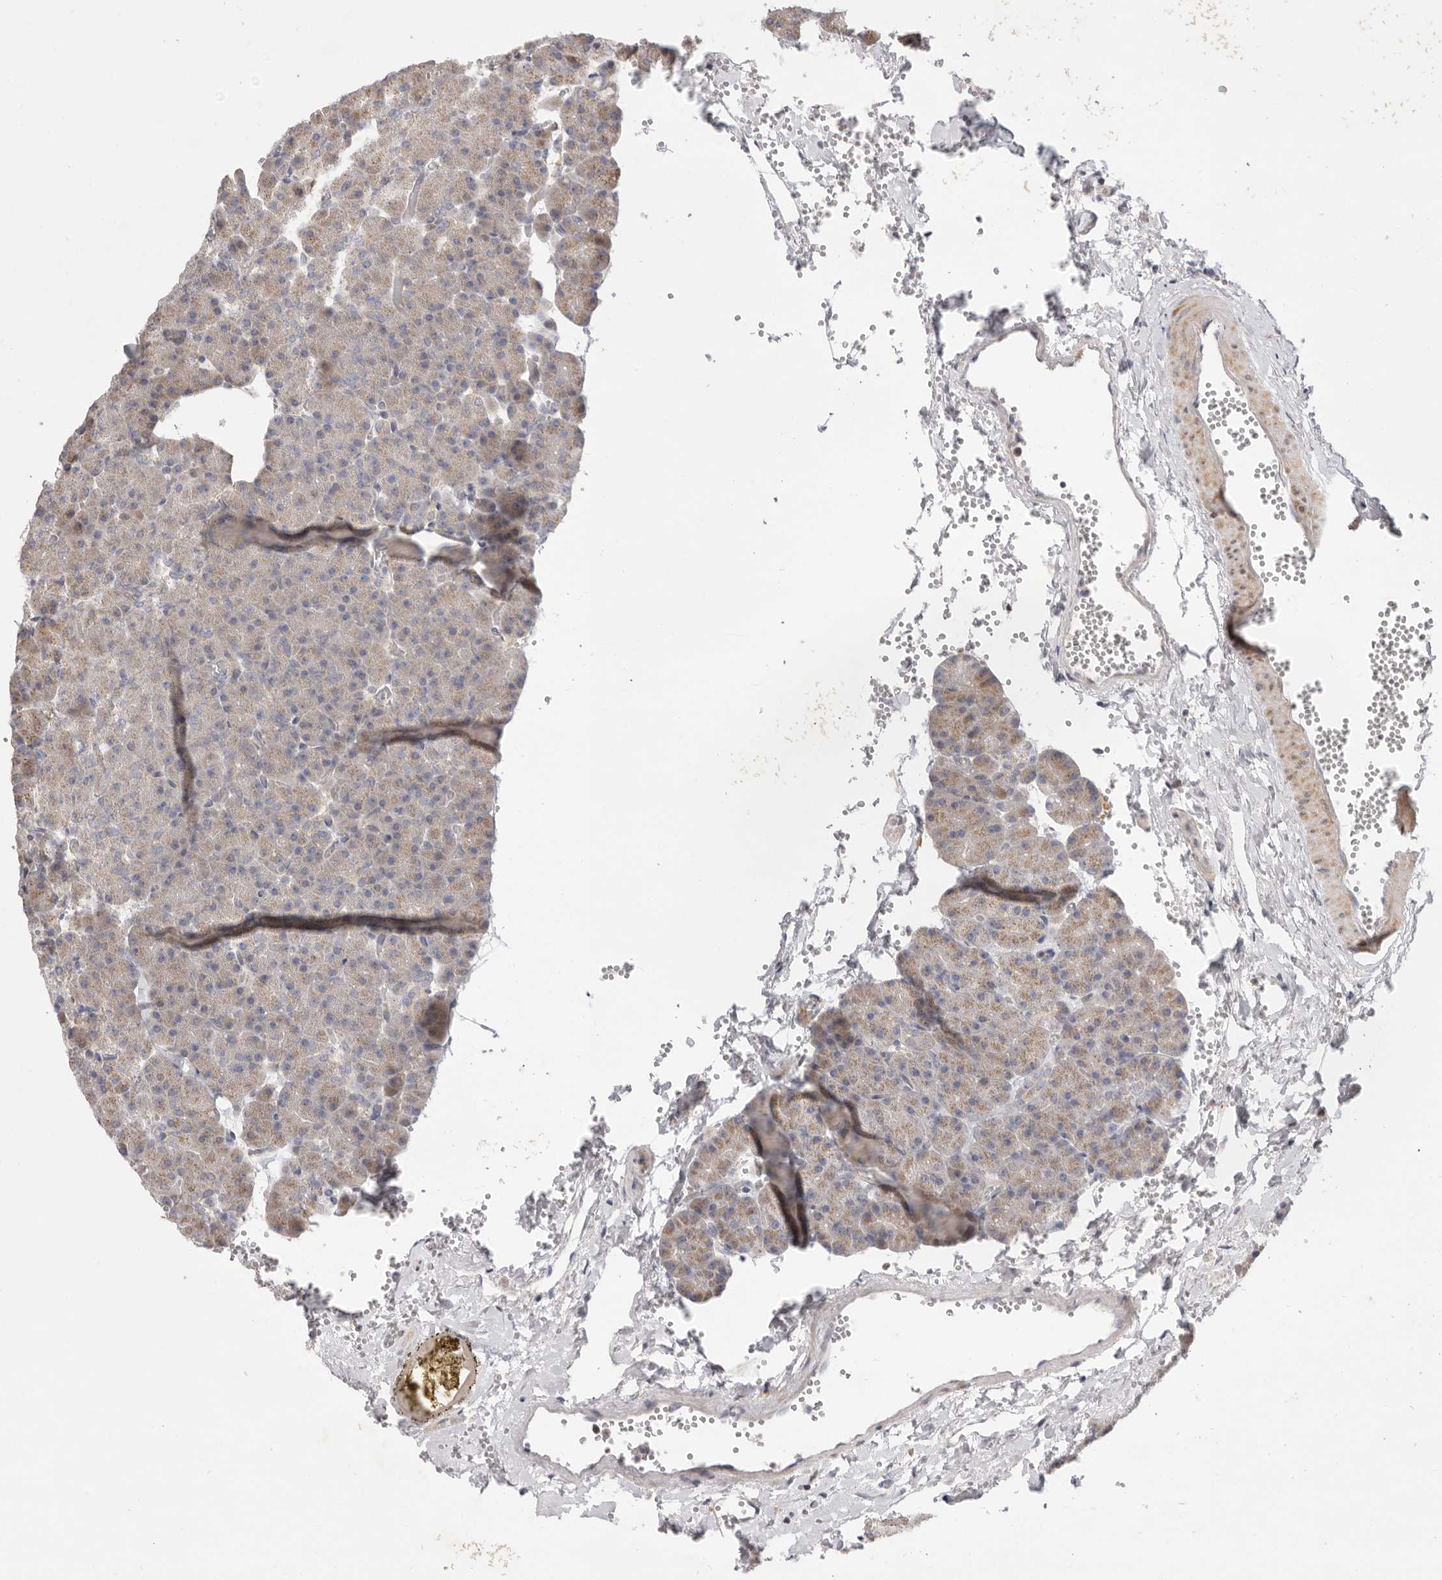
{"staining": {"intensity": "moderate", "quantity": "<25%", "location": "cytoplasmic/membranous"}, "tissue": "pancreas", "cell_type": "Exocrine glandular cells", "image_type": "normal", "snomed": [{"axis": "morphology", "description": "Normal tissue, NOS"}, {"axis": "morphology", "description": "Carcinoid, malignant, NOS"}, {"axis": "topography", "description": "Pancreas"}], "caption": "Pancreas stained with DAB (3,3'-diaminobenzidine) immunohistochemistry displays low levels of moderate cytoplasmic/membranous staining in approximately <25% of exocrine glandular cells.", "gene": "USH1C", "patient": {"sex": "female", "age": 35}}